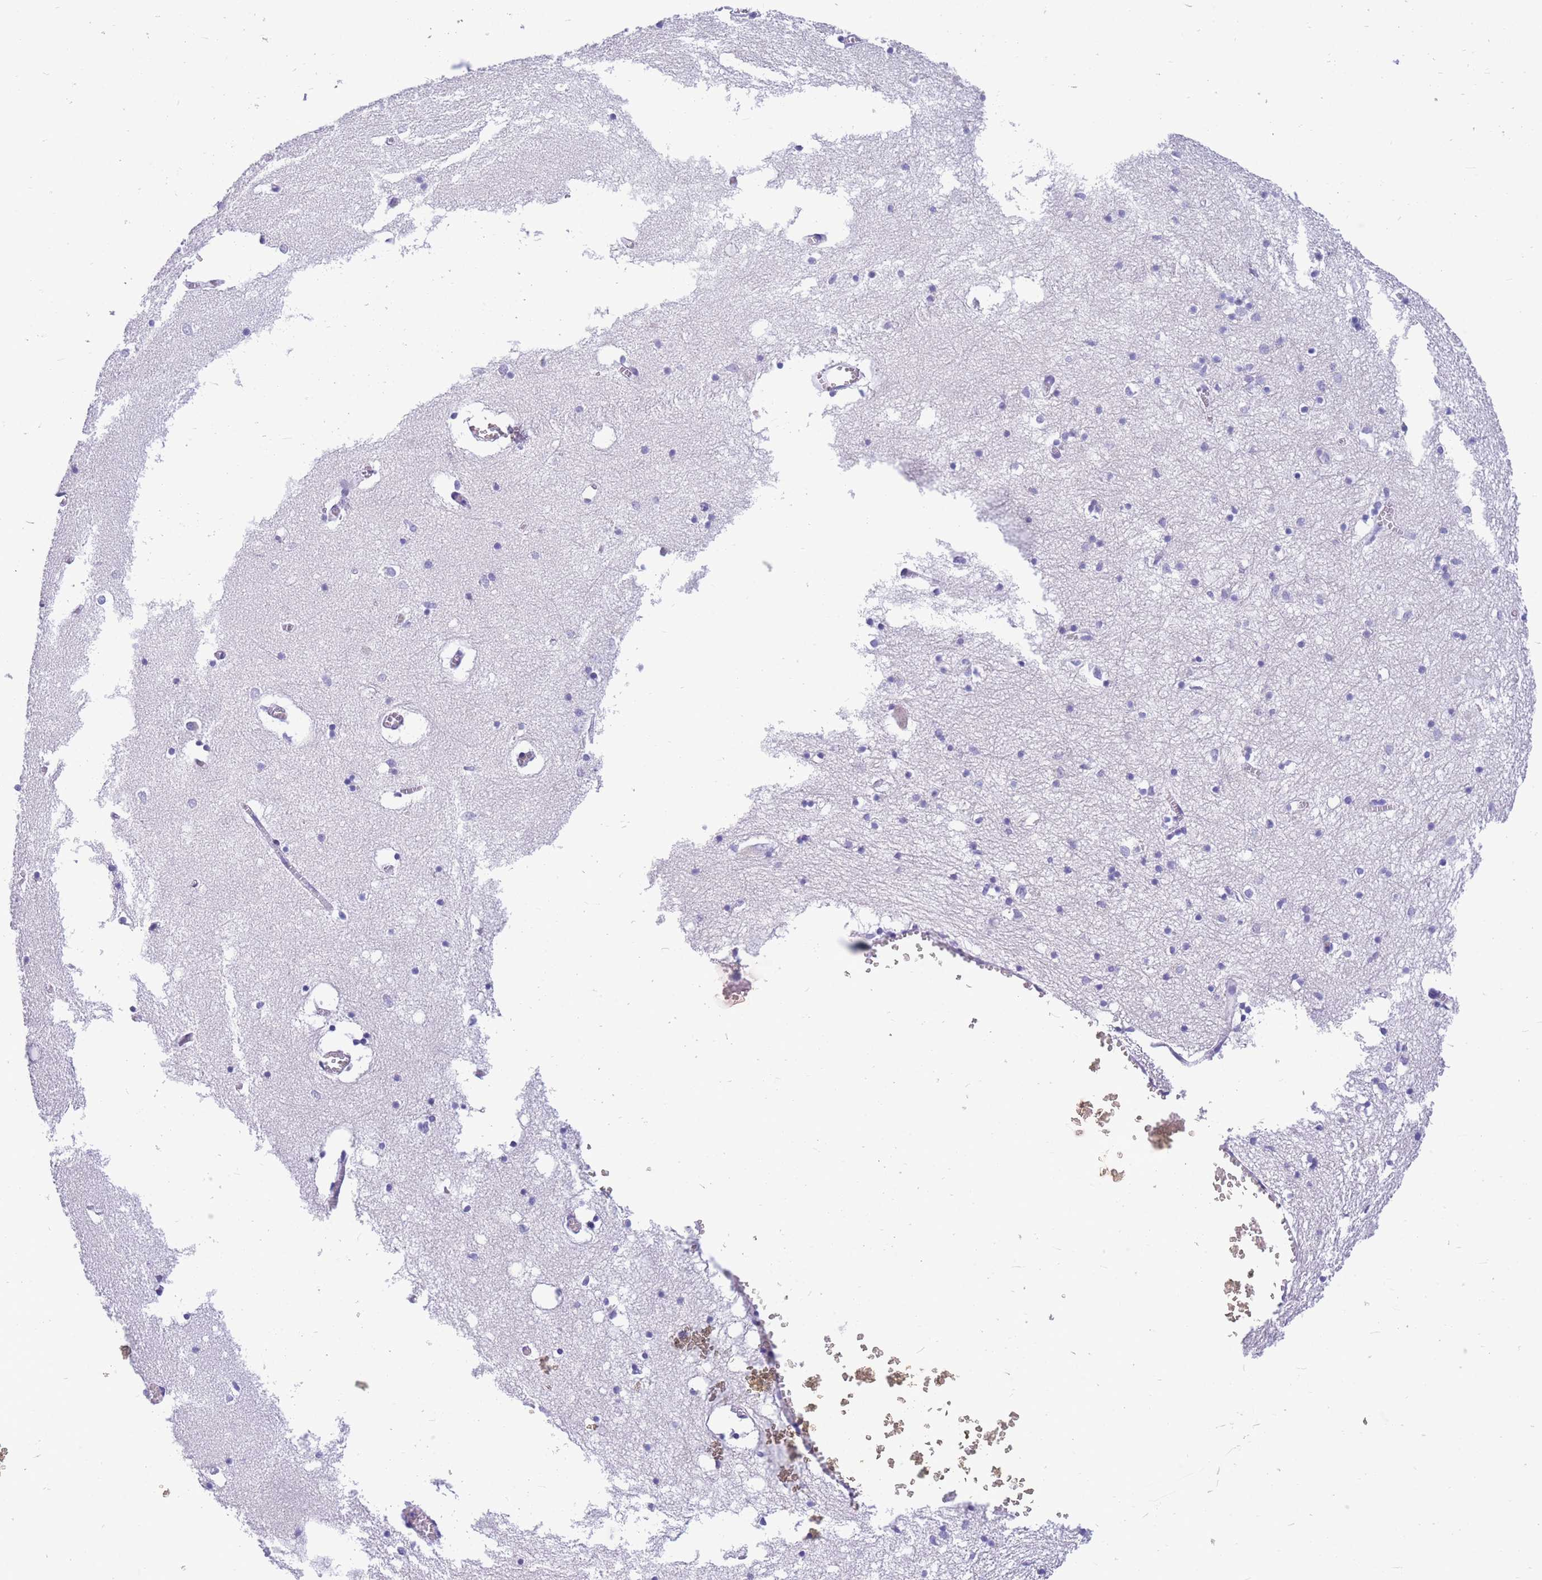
{"staining": {"intensity": "negative", "quantity": "none", "location": "none"}, "tissue": "hippocampus", "cell_type": "Glial cells", "image_type": "normal", "snomed": [{"axis": "morphology", "description": "Normal tissue, NOS"}, {"axis": "topography", "description": "Hippocampus"}], "caption": "A photomicrograph of human hippocampus is negative for staining in glial cells. (Immunohistochemistry, brightfield microscopy, high magnification).", "gene": "ZFP62", "patient": {"sex": "male", "age": 70}}